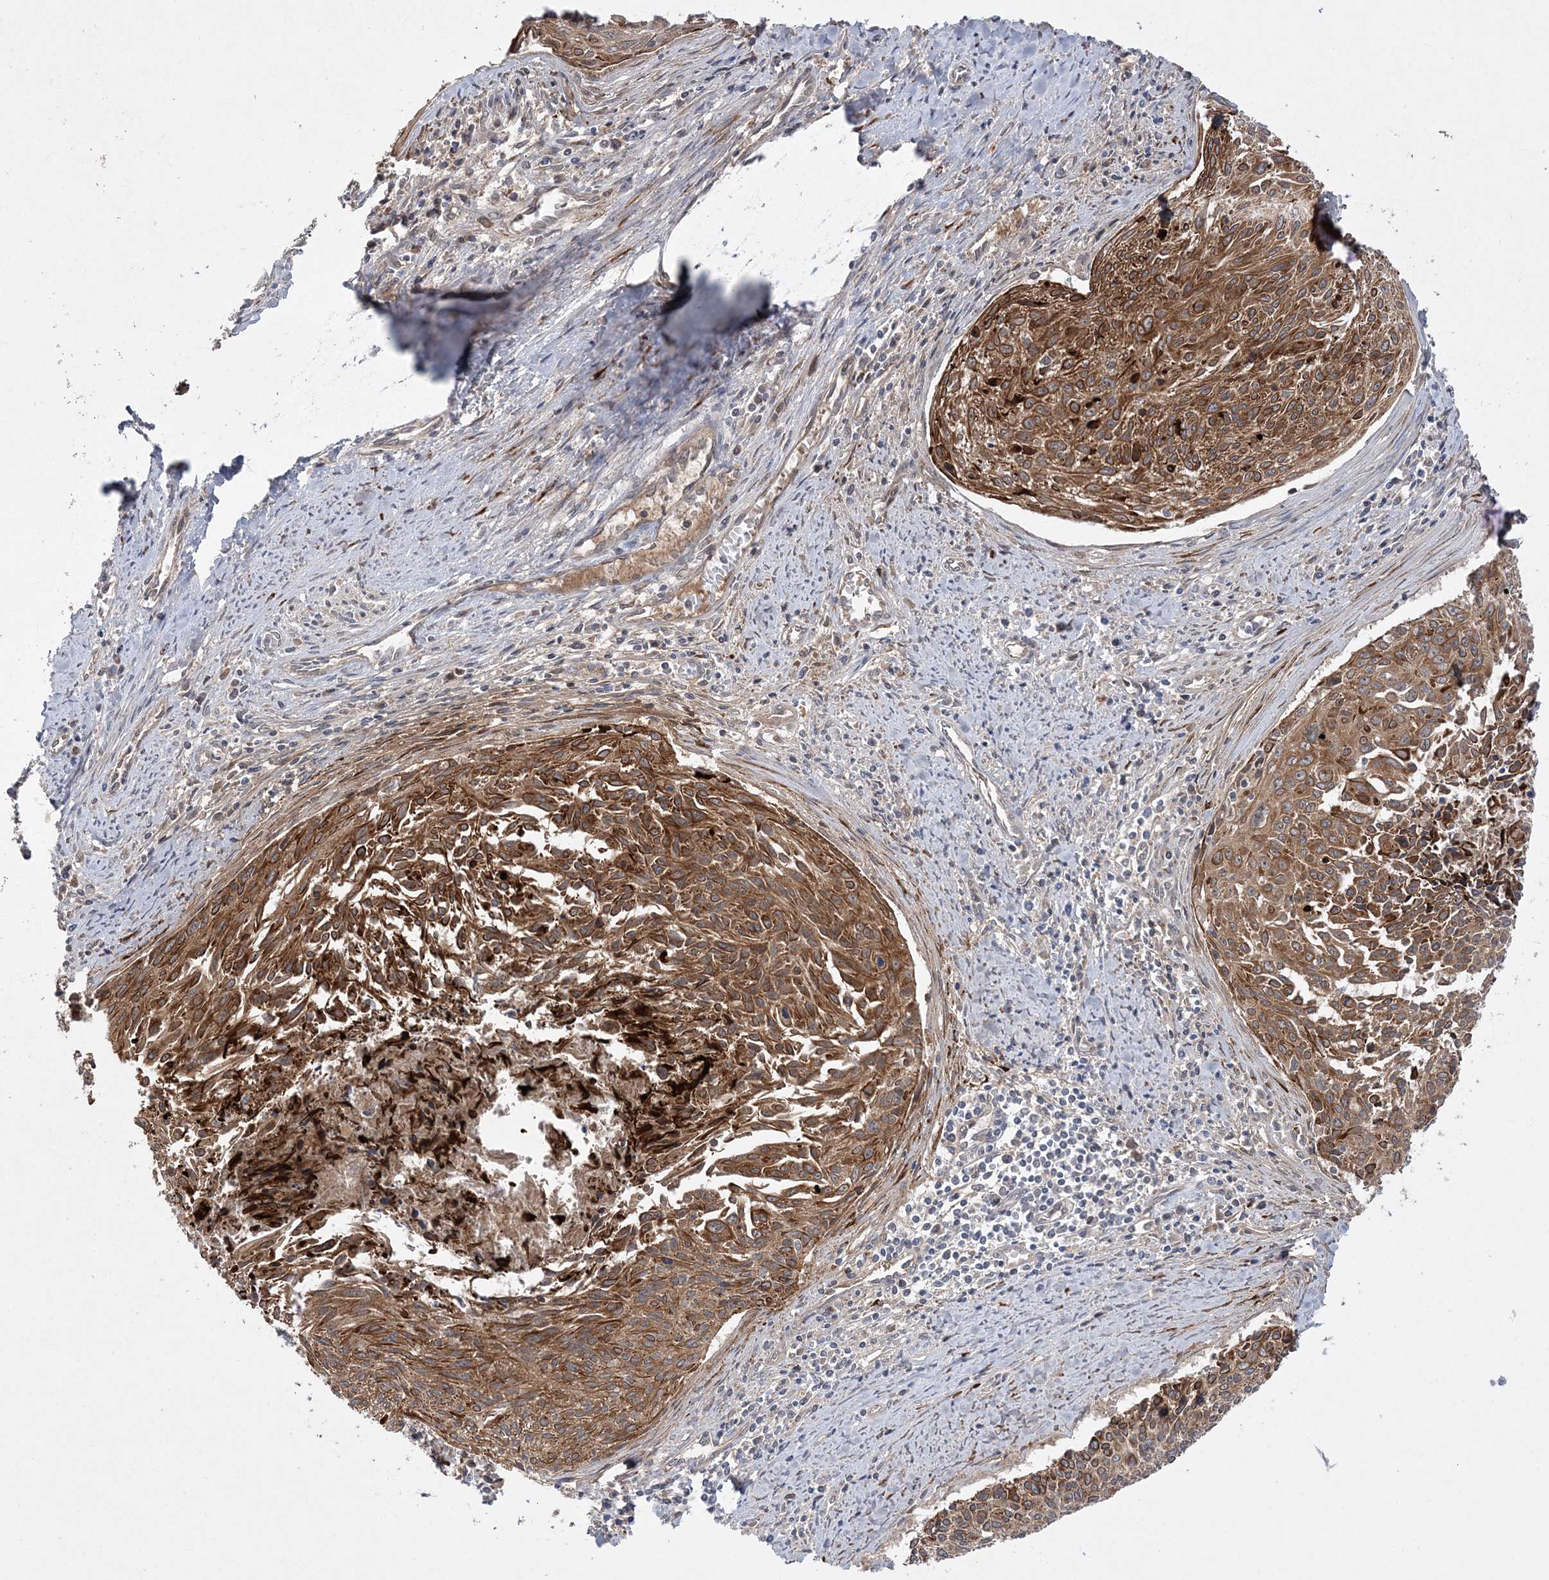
{"staining": {"intensity": "moderate", "quantity": ">75%", "location": "cytoplasmic/membranous"}, "tissue": "cervical cancer", "cell_type": "Tumor cells", "image_type": "cancer", "snomed": [{"axis": "morphology", "description": "Squamous cell carcinoma, NOS"}, {"axis": "topography", "description": "Cervix"}], "caption": "Cervical squamous cell carcinoma tissue displays moderate cytoplasmic/membranous positivity in approximately >75% of tumor cells, visualized by immunohistochemistry.", "gene": "MMADHC", "patient": {"sex": "female", "age": 55}}